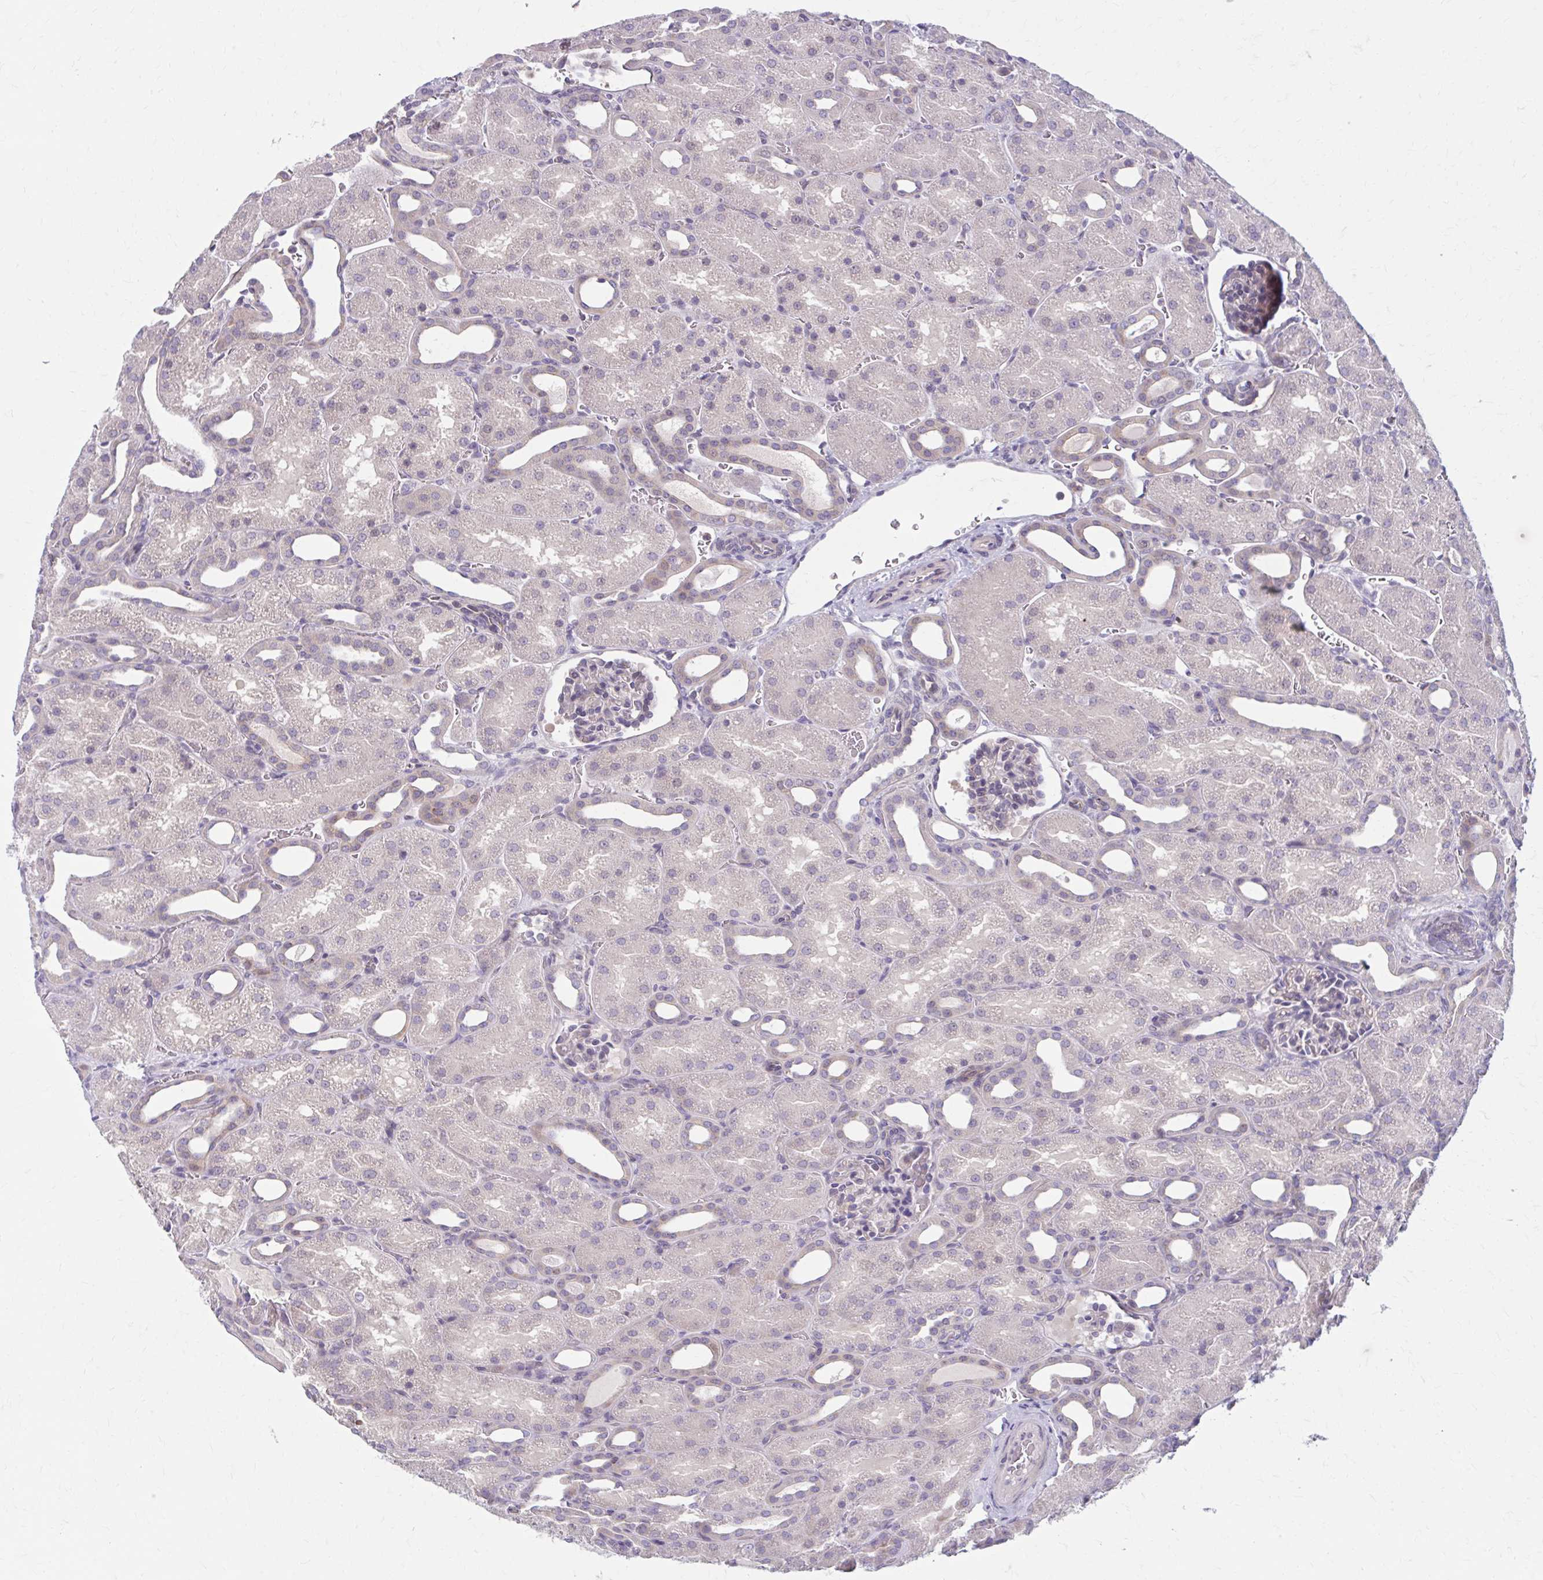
{"staining": {"intensity": "weak", "quantity": "<25%", "location": "nuclear"}, "tissue": "kidney", "cell_type": "Cells in glomeruli", "image_type": "normal", "snomed": [{"axis": "morphology", "description": "Normal tissue, NOS"}, {"axis": "topography", "description": "Kidney"}], "caption": "Immunohistochemical staining of unremarkable human kidney exhibits no significant staining in cells in glomeruli.", "gene": "CHST3", "patient": {"sex": "male", "age": 2}}